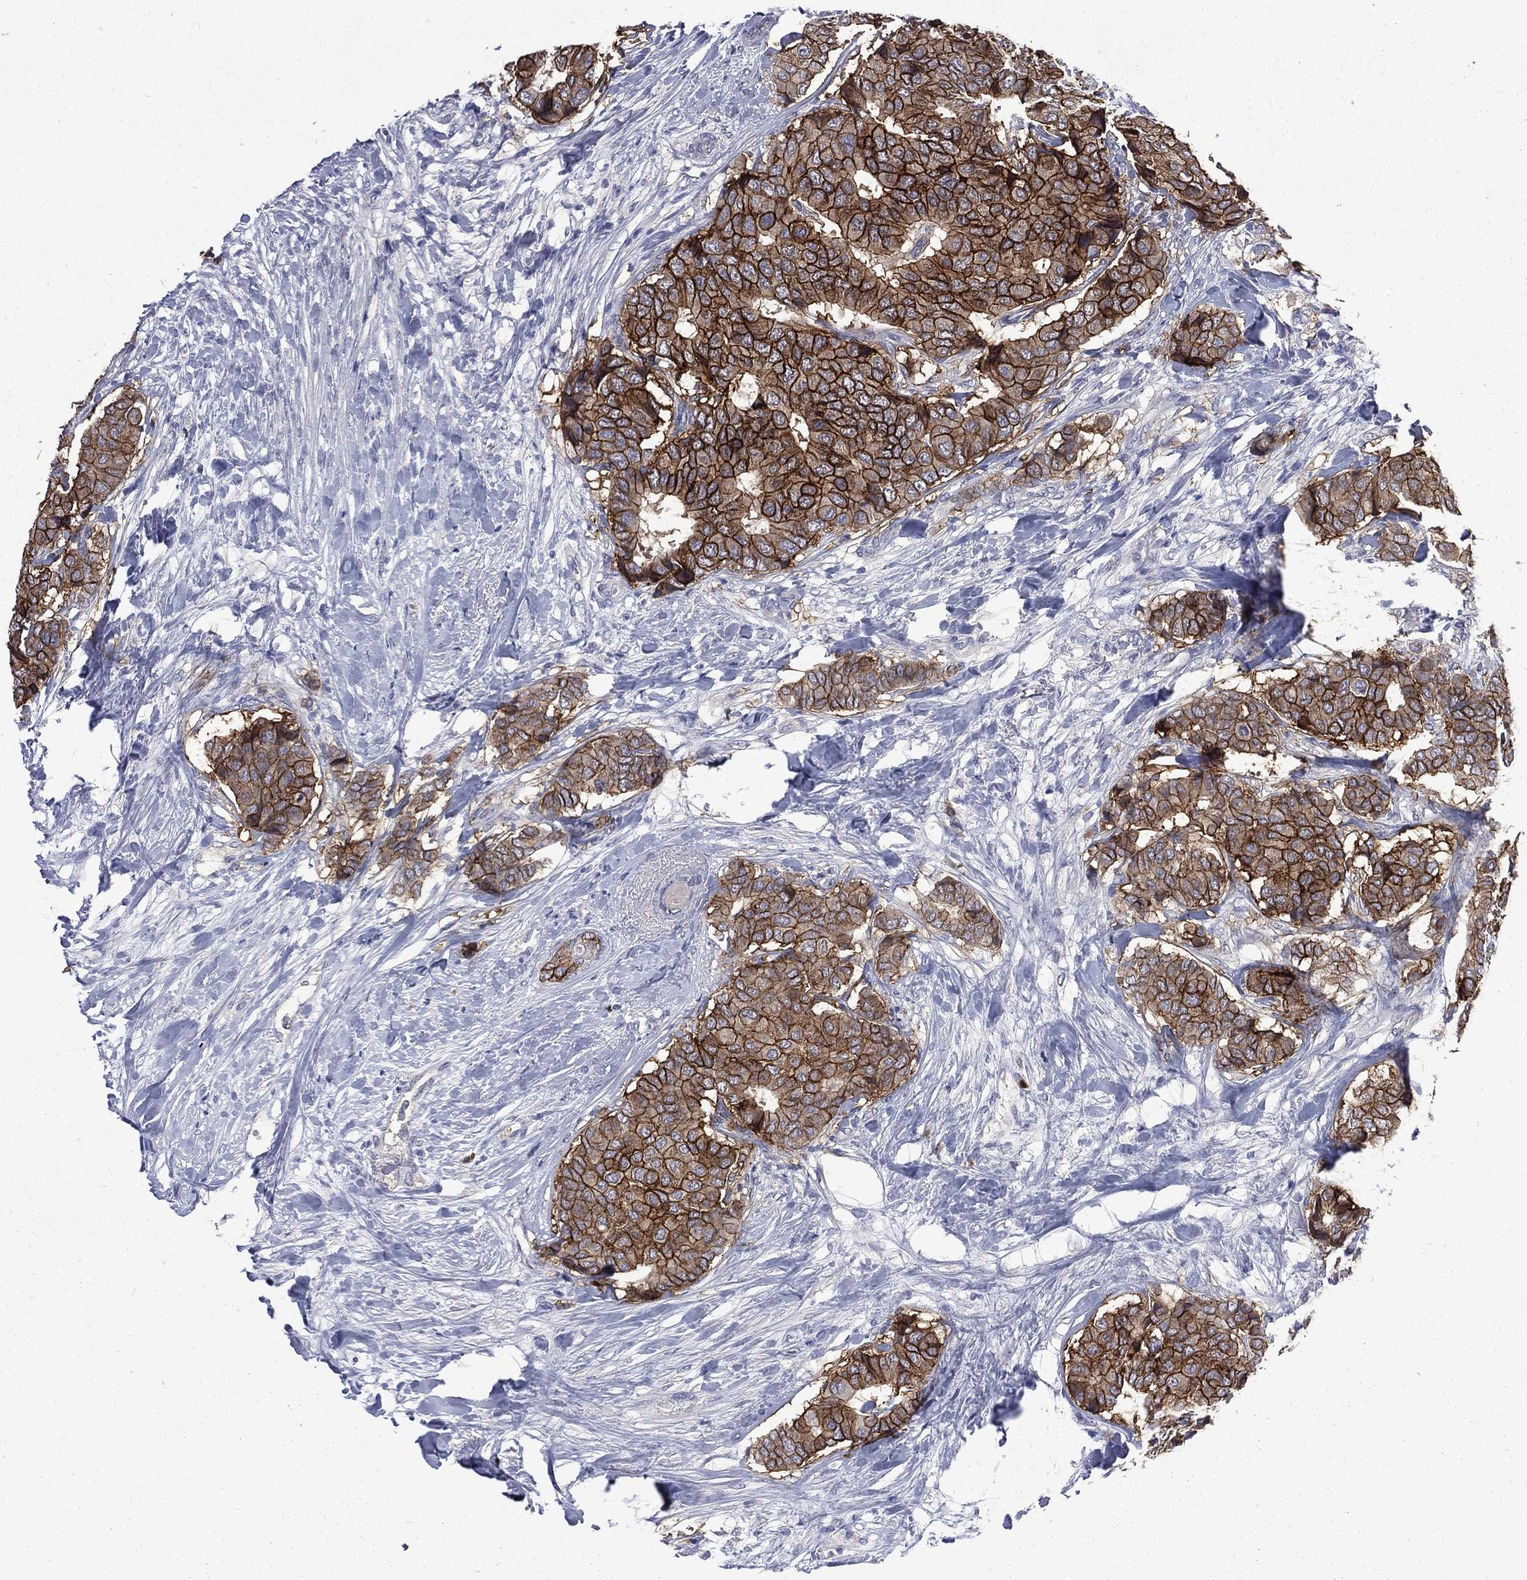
{"staining": {"intensity": "strong", "quantity": ">75%", "location": "cytoplasmic/membranous"}, "tissue": "breast cancer", "cell_type": "Tumor cells", "image_type": "cancer", "snomed": [{"axis": "morphology", "description": "Duct carcinoma"}, {"axis": "topography", "description": "Breast"}], "caption": "Strong cytoplasmic/membranous staining for a protein is present in about >75% of tumor cells of breast cancer (intraductal carcinoma) using immunohistochemistry (IHC).", "gene": "CA12", "patient": {"sex": "female", "age": 75}}